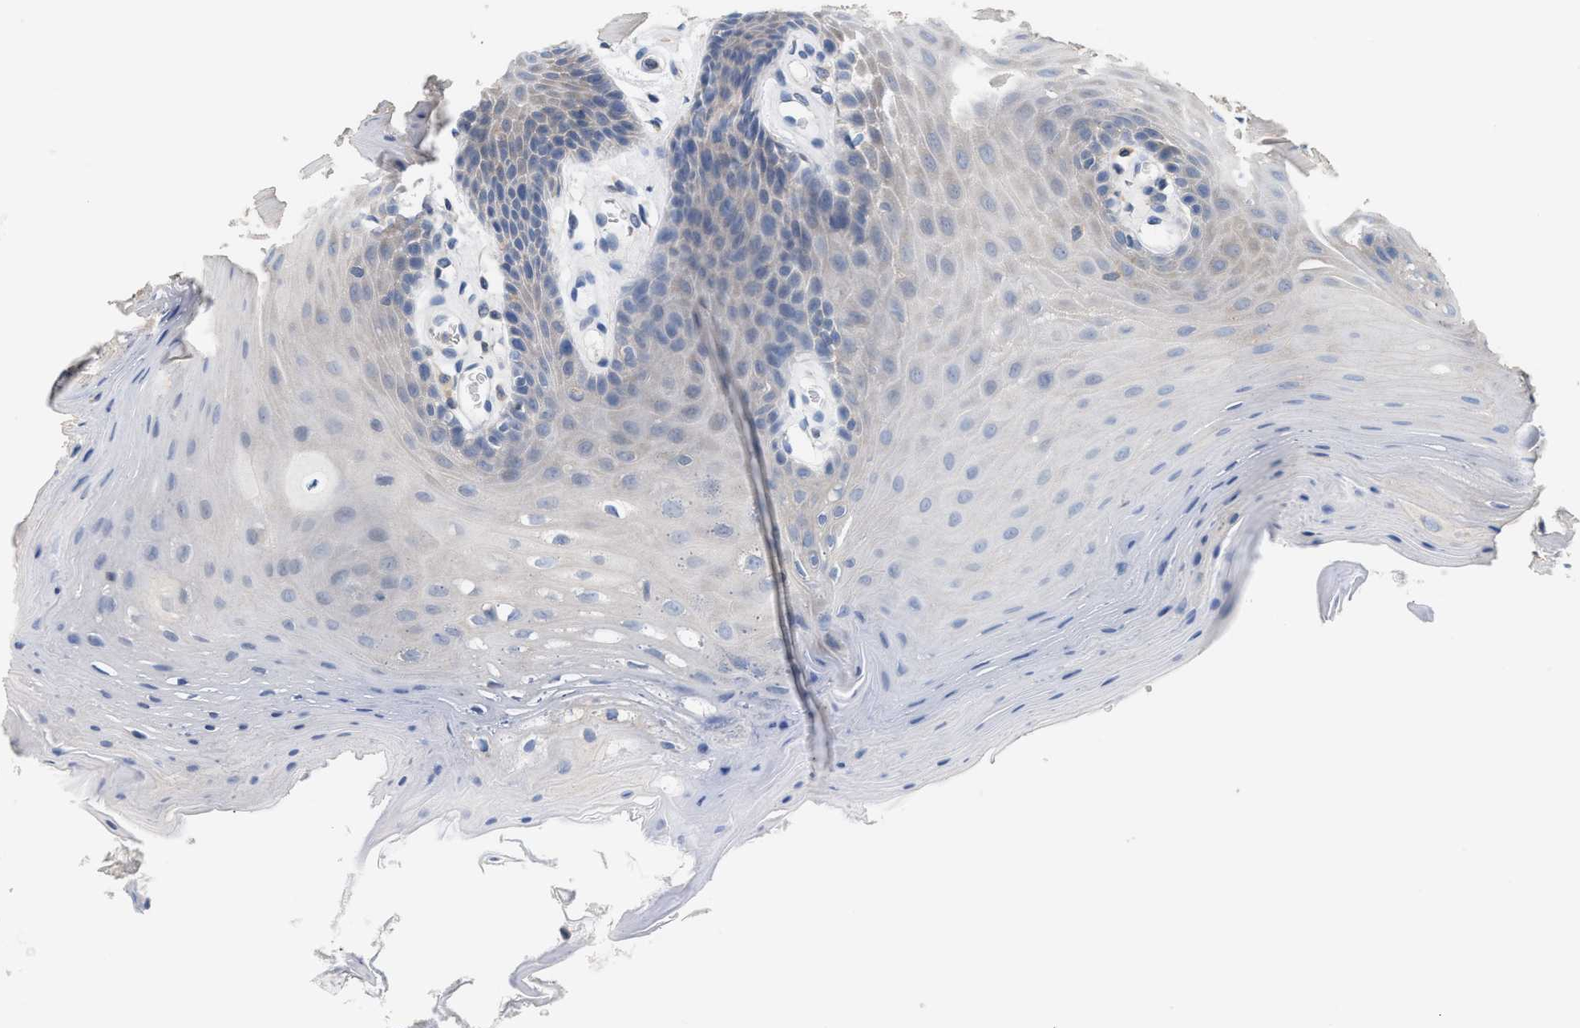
{"staining": {"intensity": "weak", "quantity": ">75%", "location": "cytoplasmic/membranous"}, "tissue": "oral mucosa", "cell_type": "Squamous epithelial cells", "image_type": "normal", "snomed": [{"axis": "morphology", "description": "Normal tissue, NOS"}, {"axis": "morphology", "description": "Squamous cell carcinoma, NOS"}, {"axis": "topography", "description": "Oral tissue"}, {"axis": "topography", "description": "Head-Neck"}], "caption": "Unremarkable oral mucosa reveals weak cytoplasmic/membranous expression in about >75% of squamous epithelial cells.", "gene": "DBNL", "patient": {"sex": "male", "age": 71}}